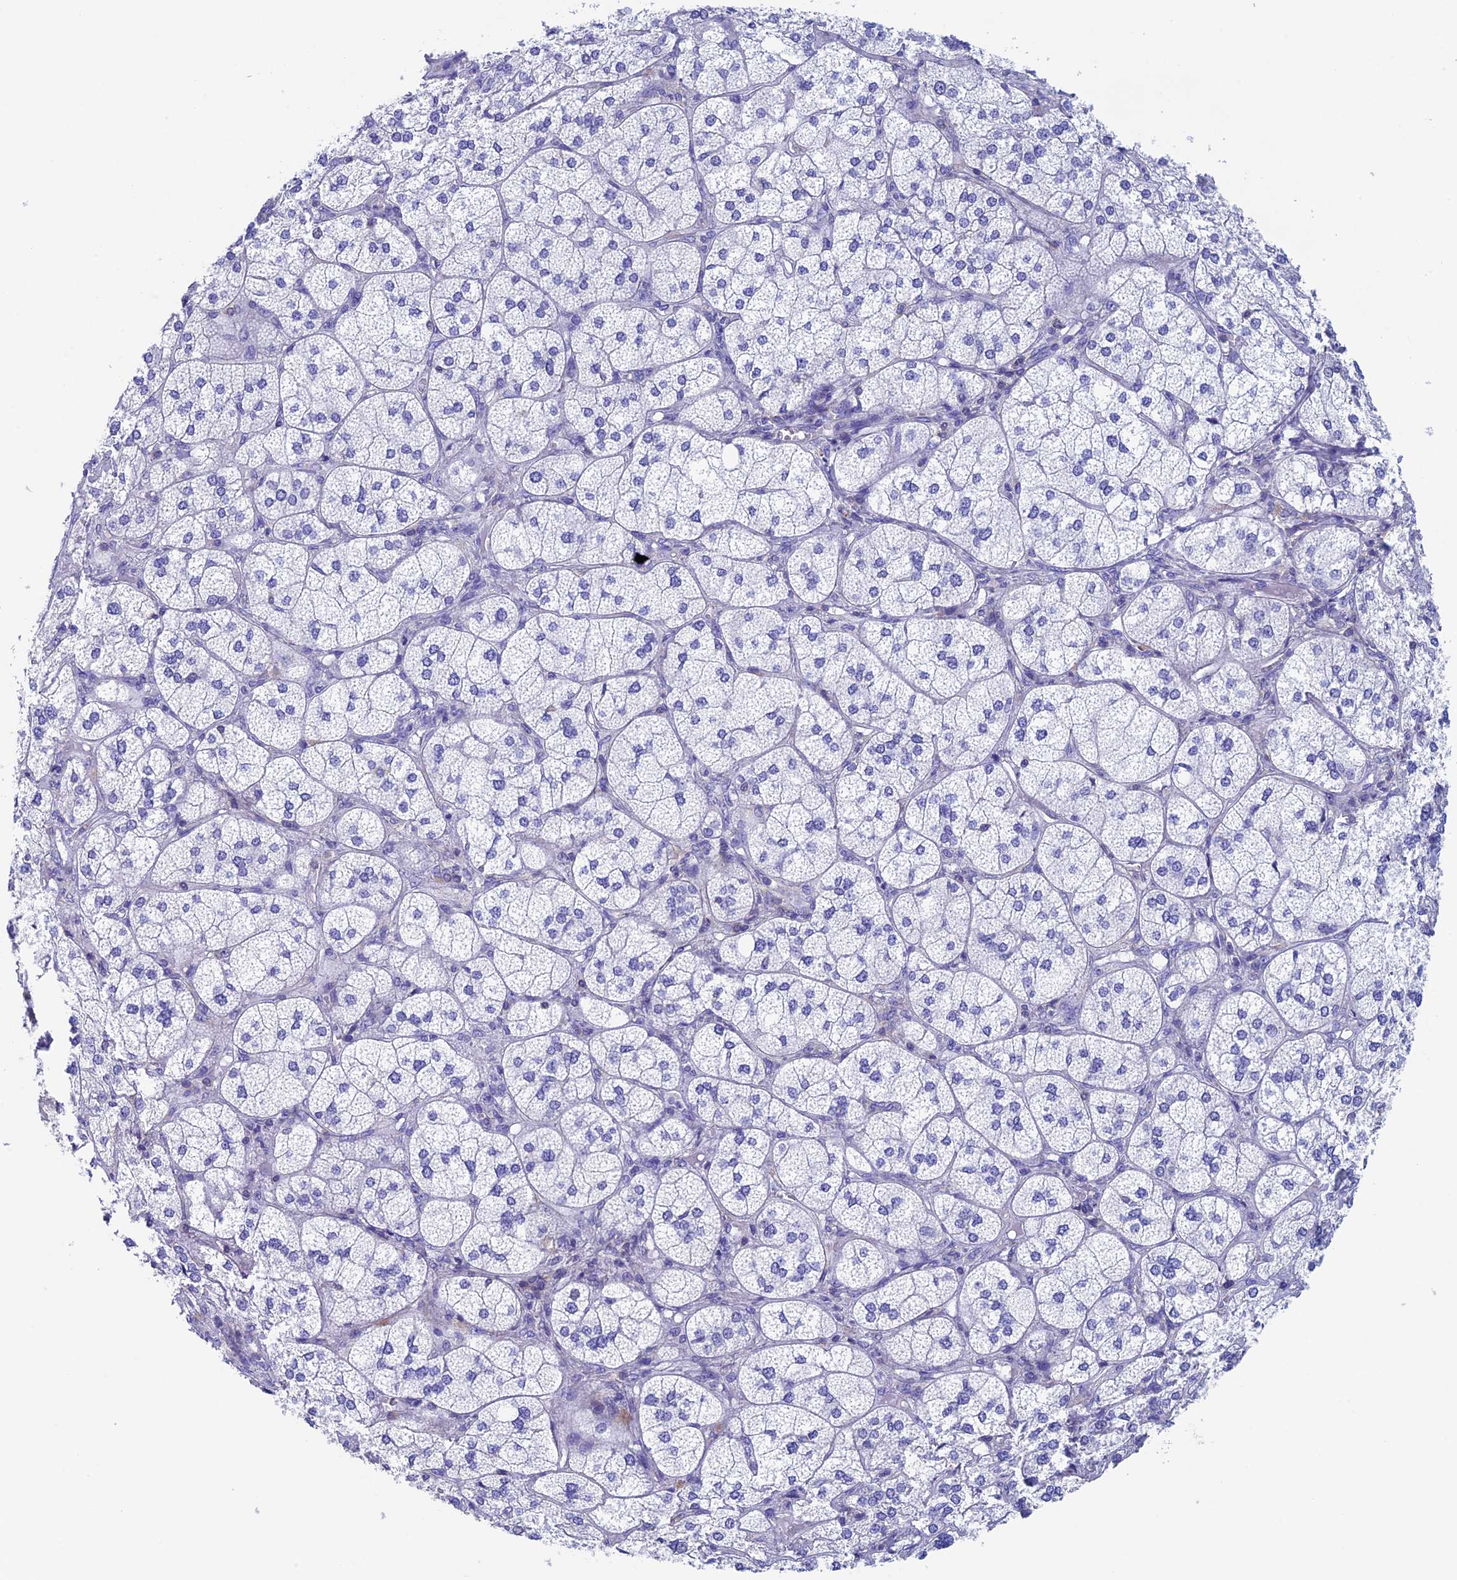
{"staining": {"intensity": "negative", "quantity": "none", "location": "none"}, "tissue": "adrenal gland", "cell_type": "Glandular cells", "image_type": "normal", "snomed": [{"axis": "morphology", "description": "Normal tissue, NOS"}, {"axis": "topography", "description": "Adrenal gland"}], "caption": "The histopathology image reveals no staining of glandular cells in benign adrenal gland.", "gene": "SEPTIN1", "patient": {"sex": "female", "age": 61}}